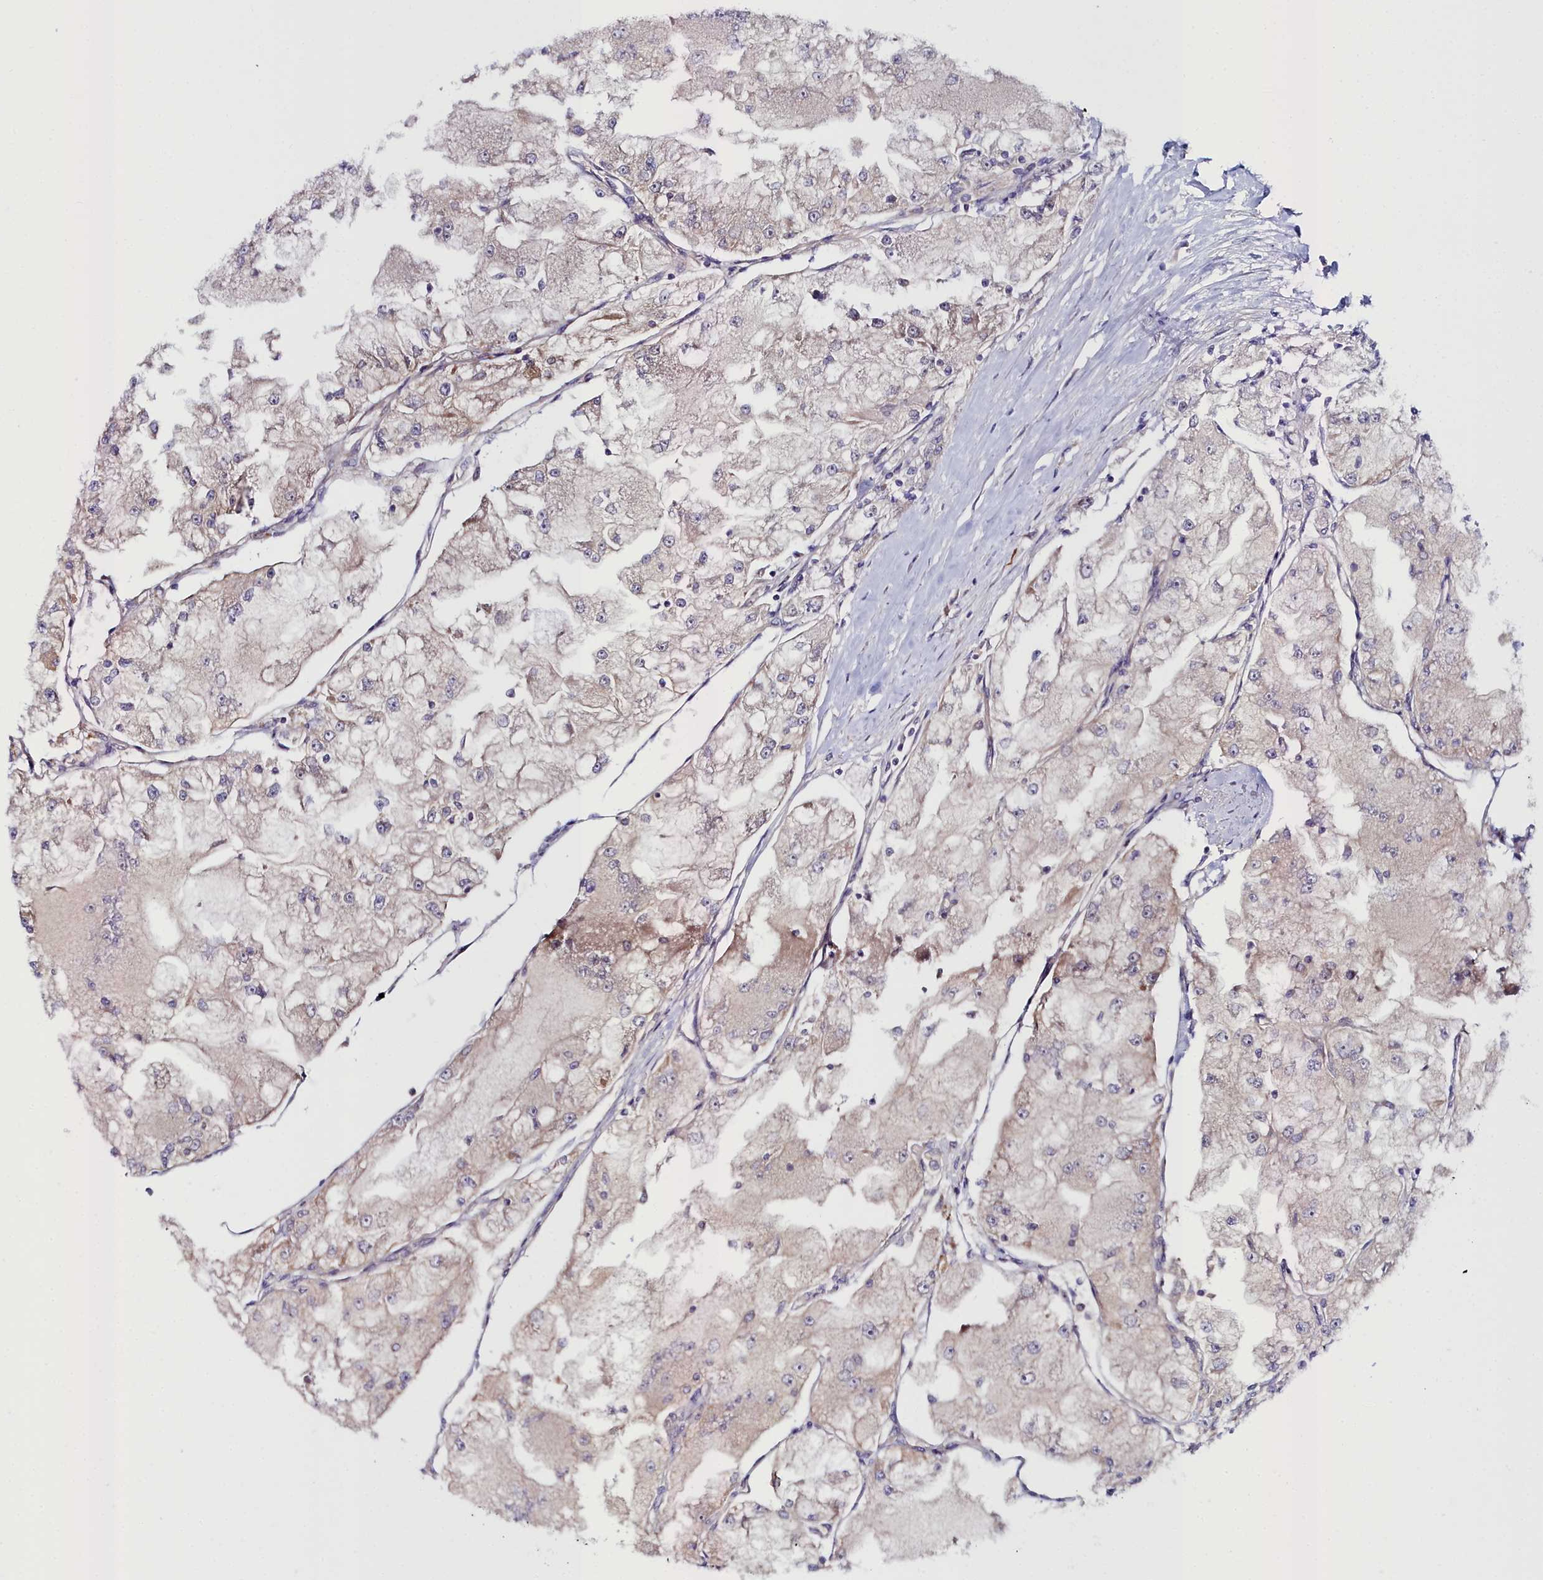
{"staining": {"intensity": "negative", "quantity": "none", "location": "none"}, "tissue": "renal cancer", "cell_type": "Tumor cells", "image_type": "cancer", "snomed": [{"axis": "morphology", "description": "Adenocarcinoma, NOS"}, {"axis": "topography", "description": "Kidney"}], "caption": "Protein analysis of renal cancer (adenocarcinoma) demonstrates no significant expression in tumor cells.", "gene": "SLC49A3", "patient": {"sex": "female", "age": 72}}